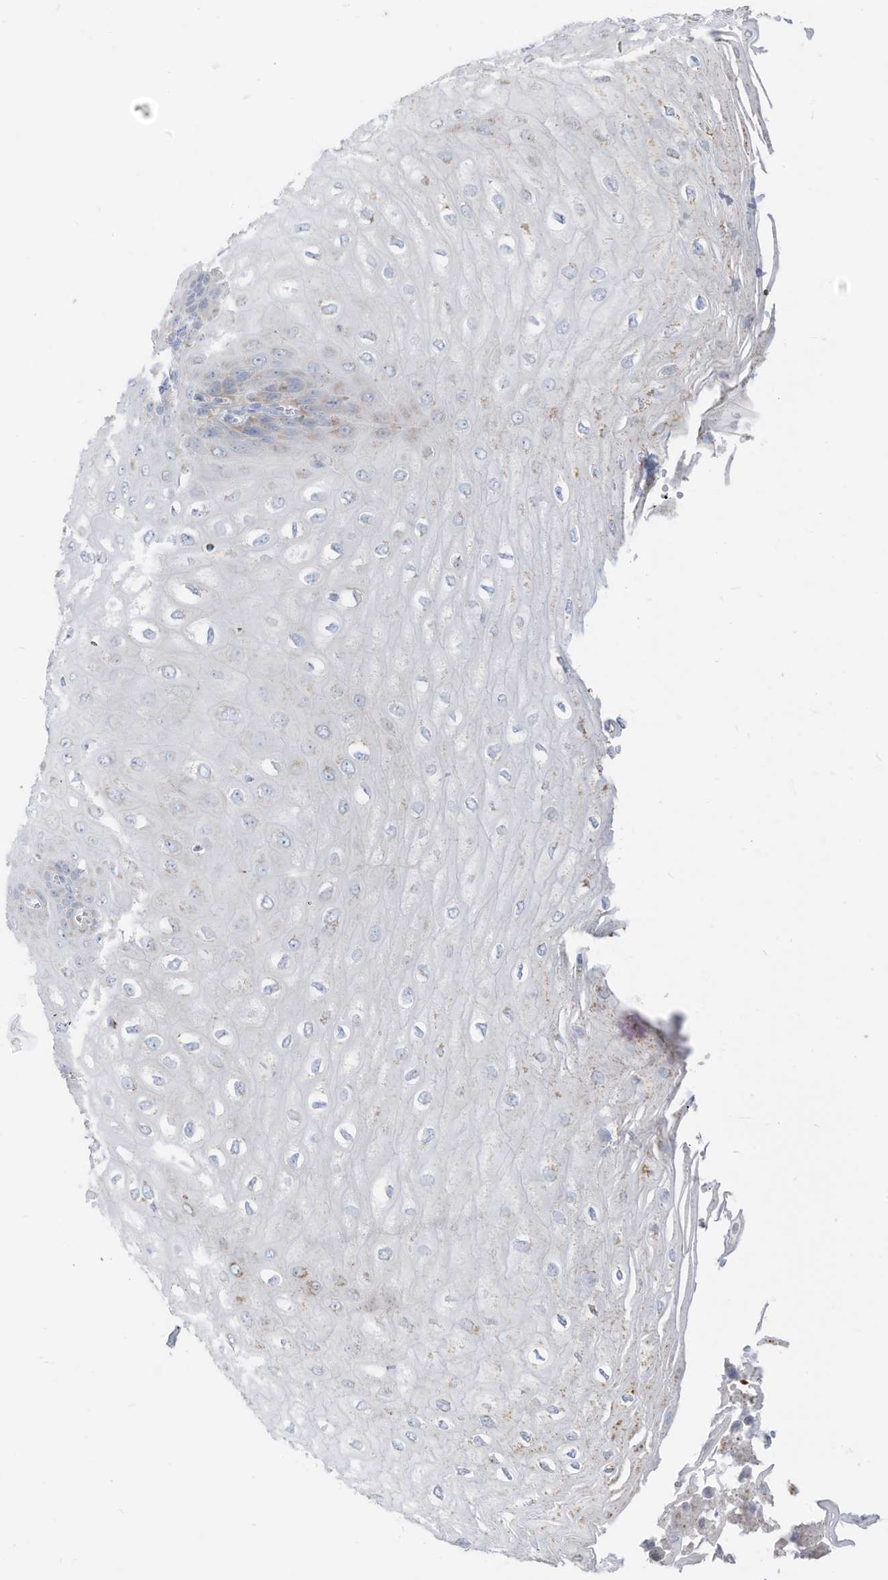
{"staining": {"intensity": "moderate", "quantity": "25%-75%", "location": "cytoplasmic/membranous"}, "tissue": "esophagus", "cell_type": "Squamous epithelial cells", "image_type": "normal", "snomed": [{"axis": "morphology", "description": "Normal tissue, NOS"}, {"axis": "topography", "description": "Esophagus"}], "caption": "Protein expression analysis of benign human esophagus reveals moderate cytoplasmic/membranous positivity in approximately 25%-75% of squamous epithelial cells. (Brightfield microscopy of DAB IHC at high magnification).", "gene": "ETHE1", "patient": {"sex": "male", "age": 60}}